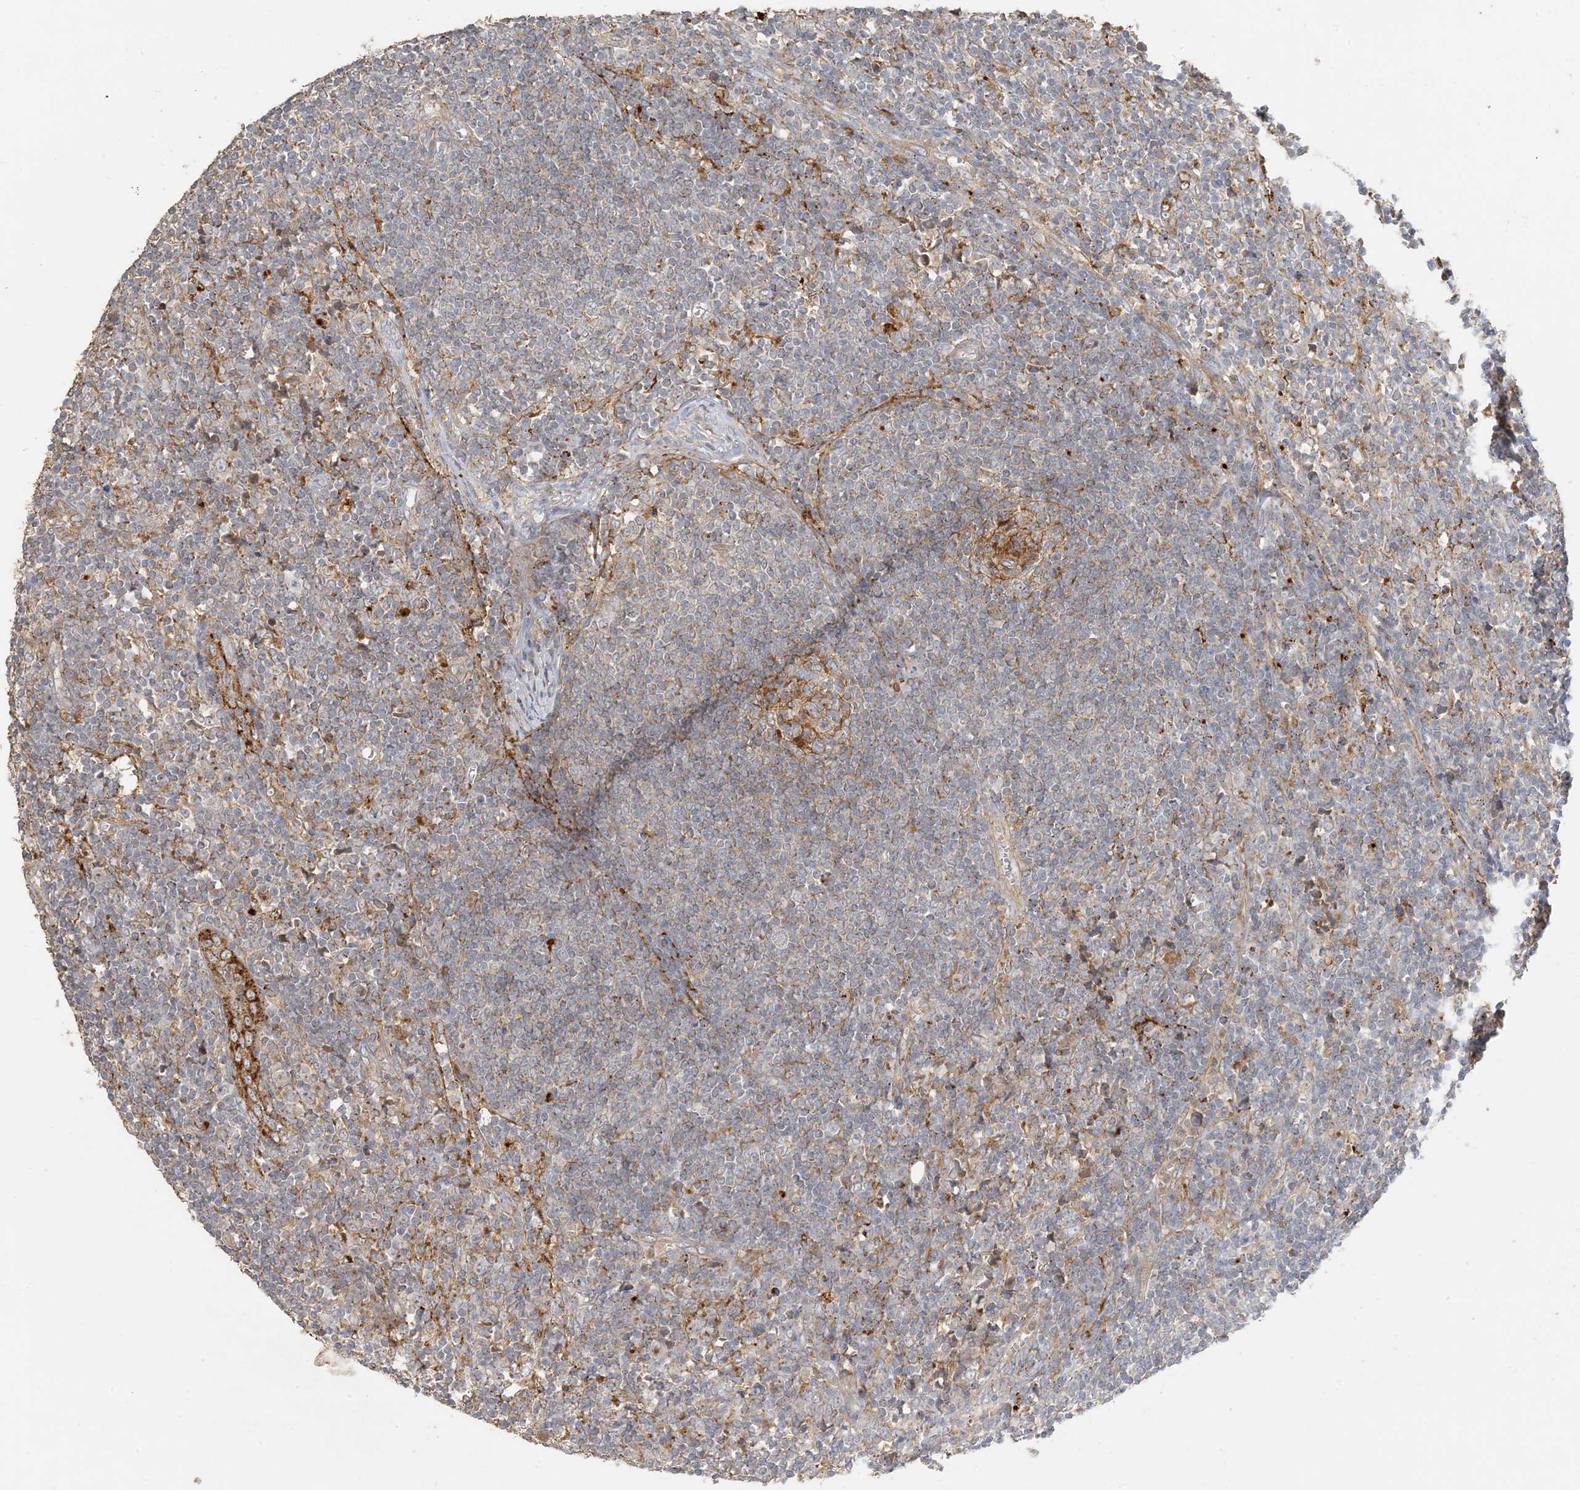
{"staining": {"intensity": "moderate", "quantity": "25%-75%", "location": "cytoplasmic/membranous"}, "tissue": "lymph node", "cell_type": "Germinal center cells", "image_type": "normal", "snomed": [{"axis": "morphology", "description": "Normal tissue, NOS"}, {"axis": "morphology", "description": "Squamous cell carcinoma, metastatic, NOS"}, {"axis": "topography", "description": "Lymph node"}], "caption": "High-power microscopy captured an immunohistochemistry histopathology image of unremarkable lymph node, revealing moderate cytoplasmic/membranous staining in about 25%-75% of germinal center cells. The protein is shown in brown color, while the nuclei are stained blue.", "gene": "SPPL2A", "patient": {"sex": "male", "age": 73}}